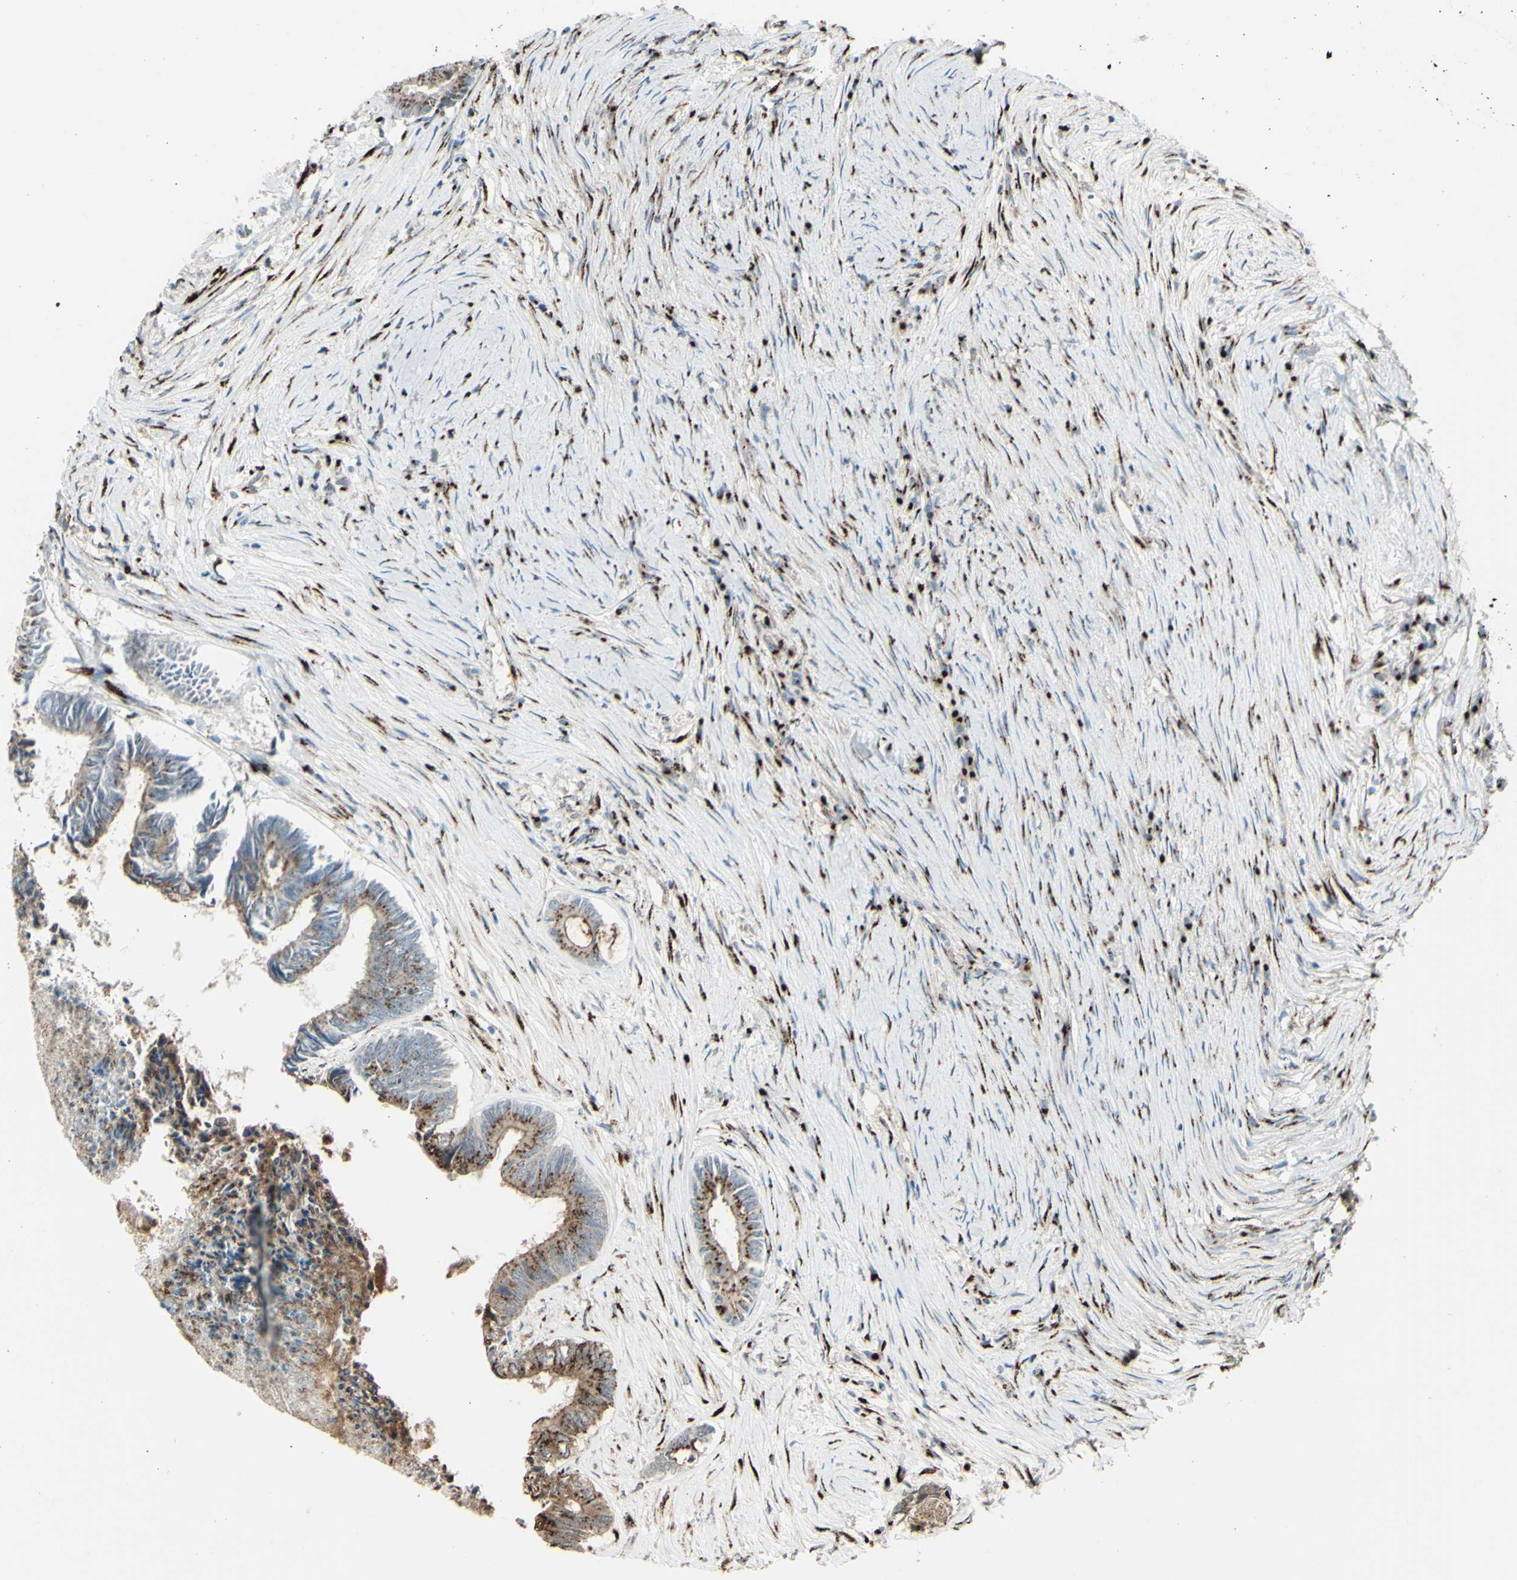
{"staining": {"intensity": "moderate", "quantity": ">75%", "location": "cytoplasmic/membranous"}, "tissue": "colorectal cancer", "cell_type": "Tumor cells", "image_type": "cancer", "snomed": [{"axis": "morphology", "description": "Adenocarcinoma, NOS"}, {"axis": "topography", "description": "Rectum"}], "caption": "Colorectal cancer (adenocarcinoma) tissue displays moderate cytoplasmic/membranous positivity in approximately >75% of tumor cells, visualized by immunohistochemistry.", "gene": "BPNT2", "patient": {"sex": "male", "age": 63}}